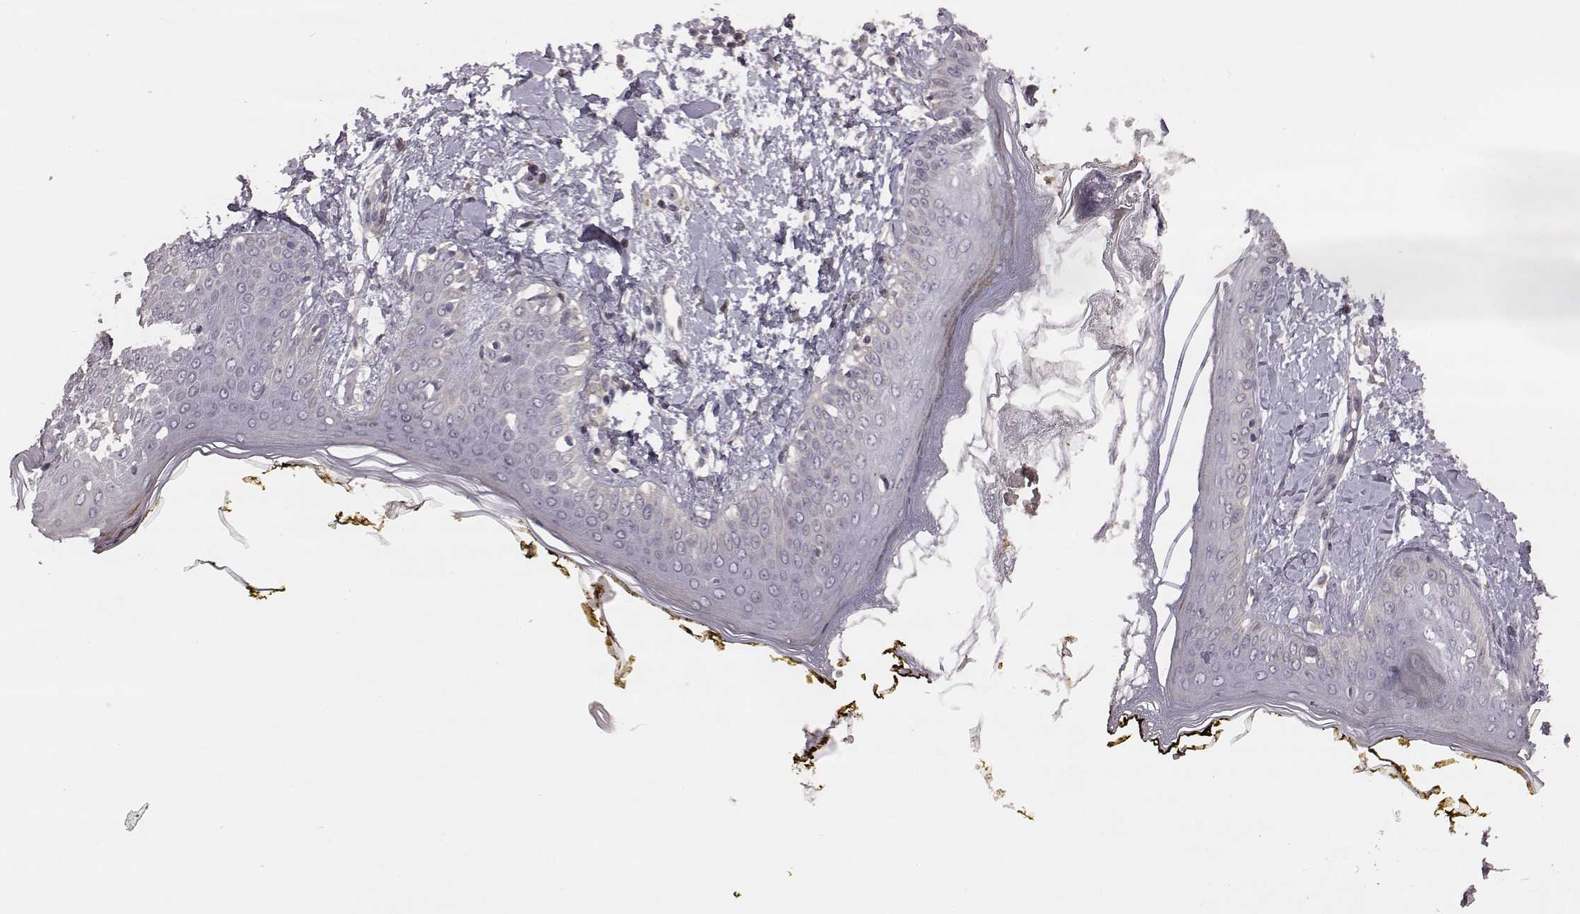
{"staining": {"intensity": "negative", "quantity": "none", "location": "none"}, "tissue": "skin", "cell_type": "Fibroblasts", "image_type": "normal", "snomed": [{"axis": "morphology", "description": "Normal tissue, NOS"}, {"axis": "topography", "description": "Skin"}], "caption": "Protein analysis of normal skin reveals no significant staining in fibroblasts. (Stains: DAB IHC with hematoxylin counter stain, Microscopy: brightfield microscopy at high magnification).", "gene": "TLX3", "patient": {"sex": "female", "age": 34}}